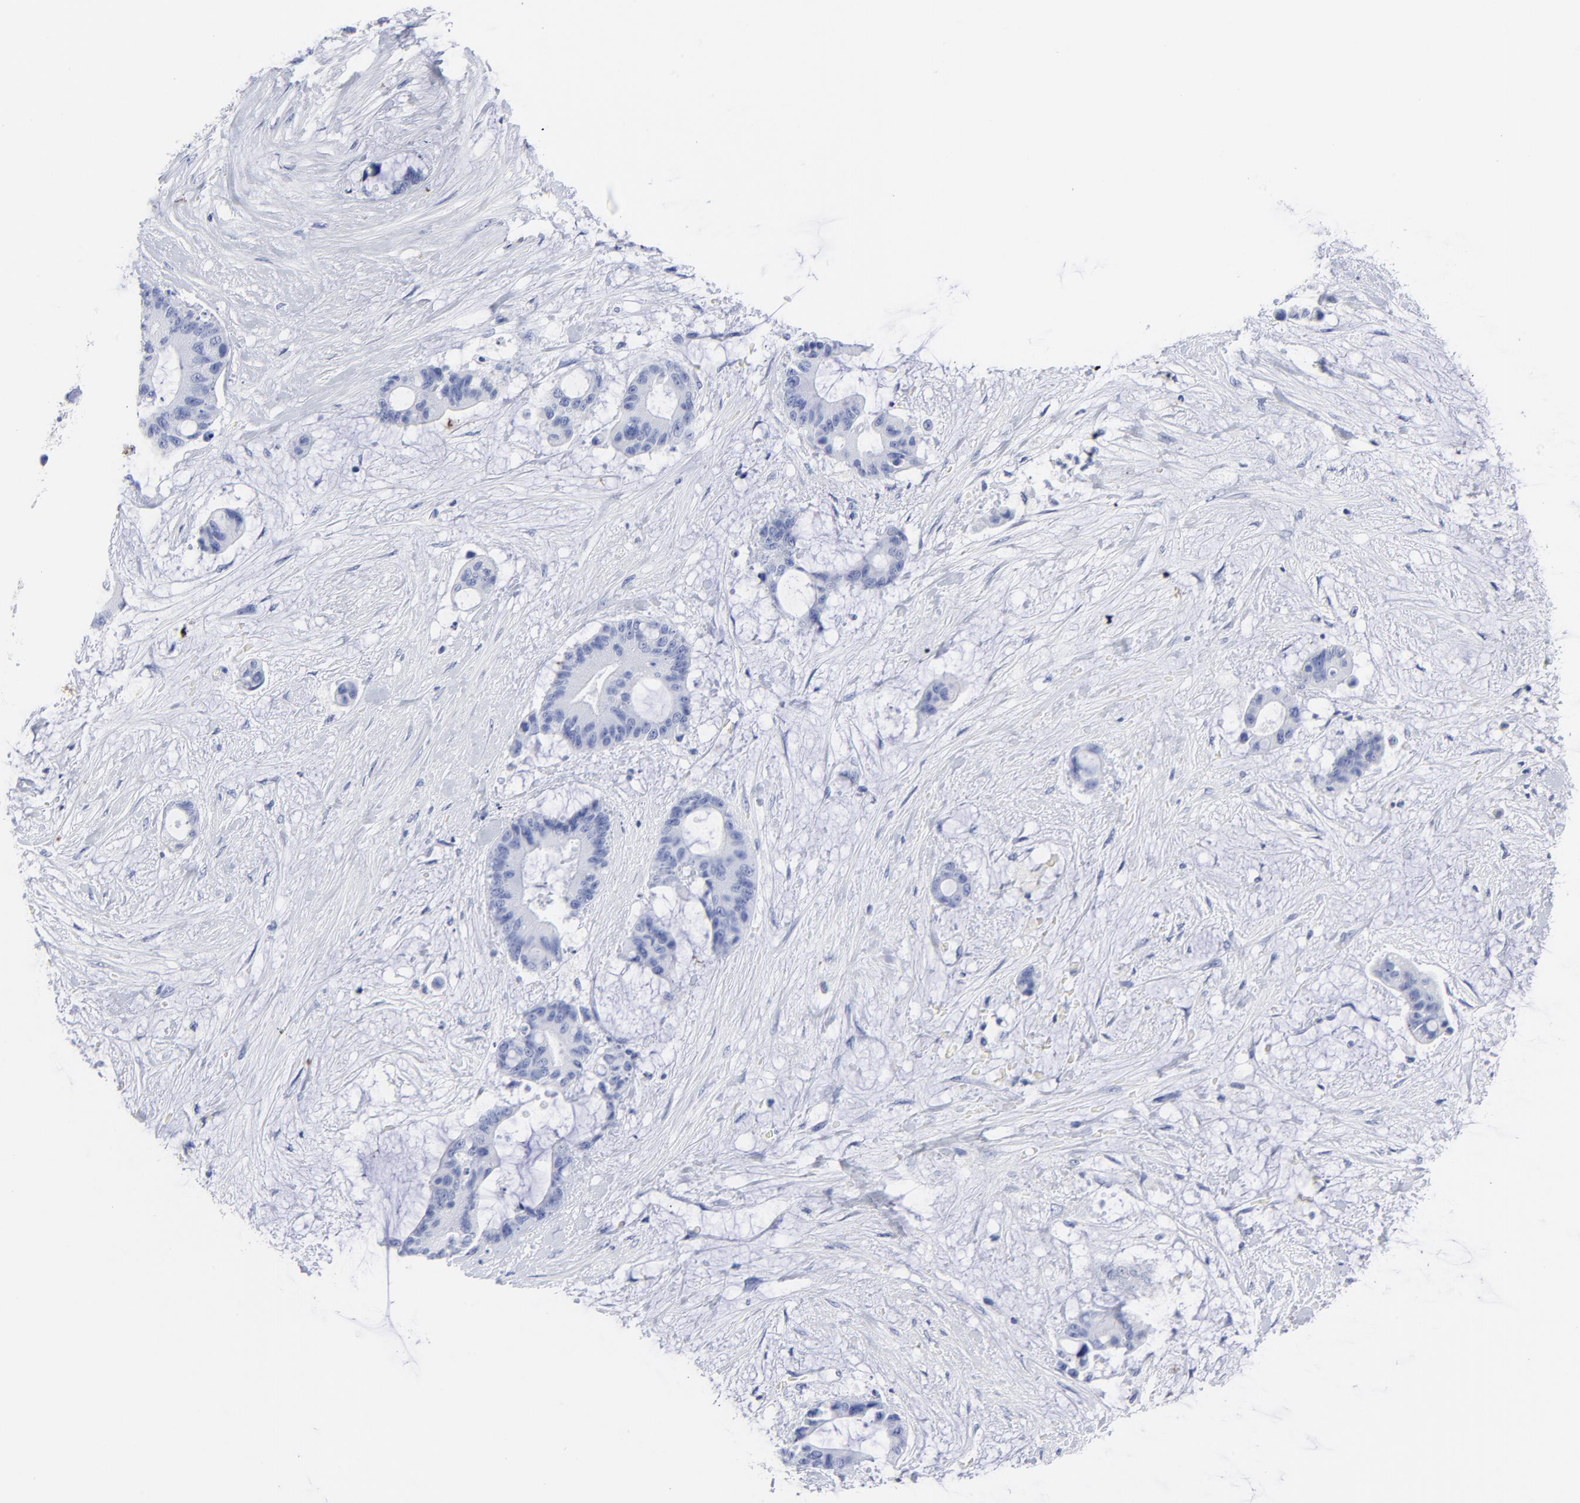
{"staining": {"intensity": "negative", "quantity": "none", "location": "none"}, "tissue": "liver cancer", "cell_type": "Tumor cells", "image_type": "cancer", "snomed": [{"axis": "morphology", "description": "Cholangiocarcinoma"}, {"axis": "topography", "description": "Liver"}], "caption": "Protein analysis of liver cancer shows no significant expression in tumor cells.", "gene": "ACY1", "patient": {"sex": "female", "age": 73}}